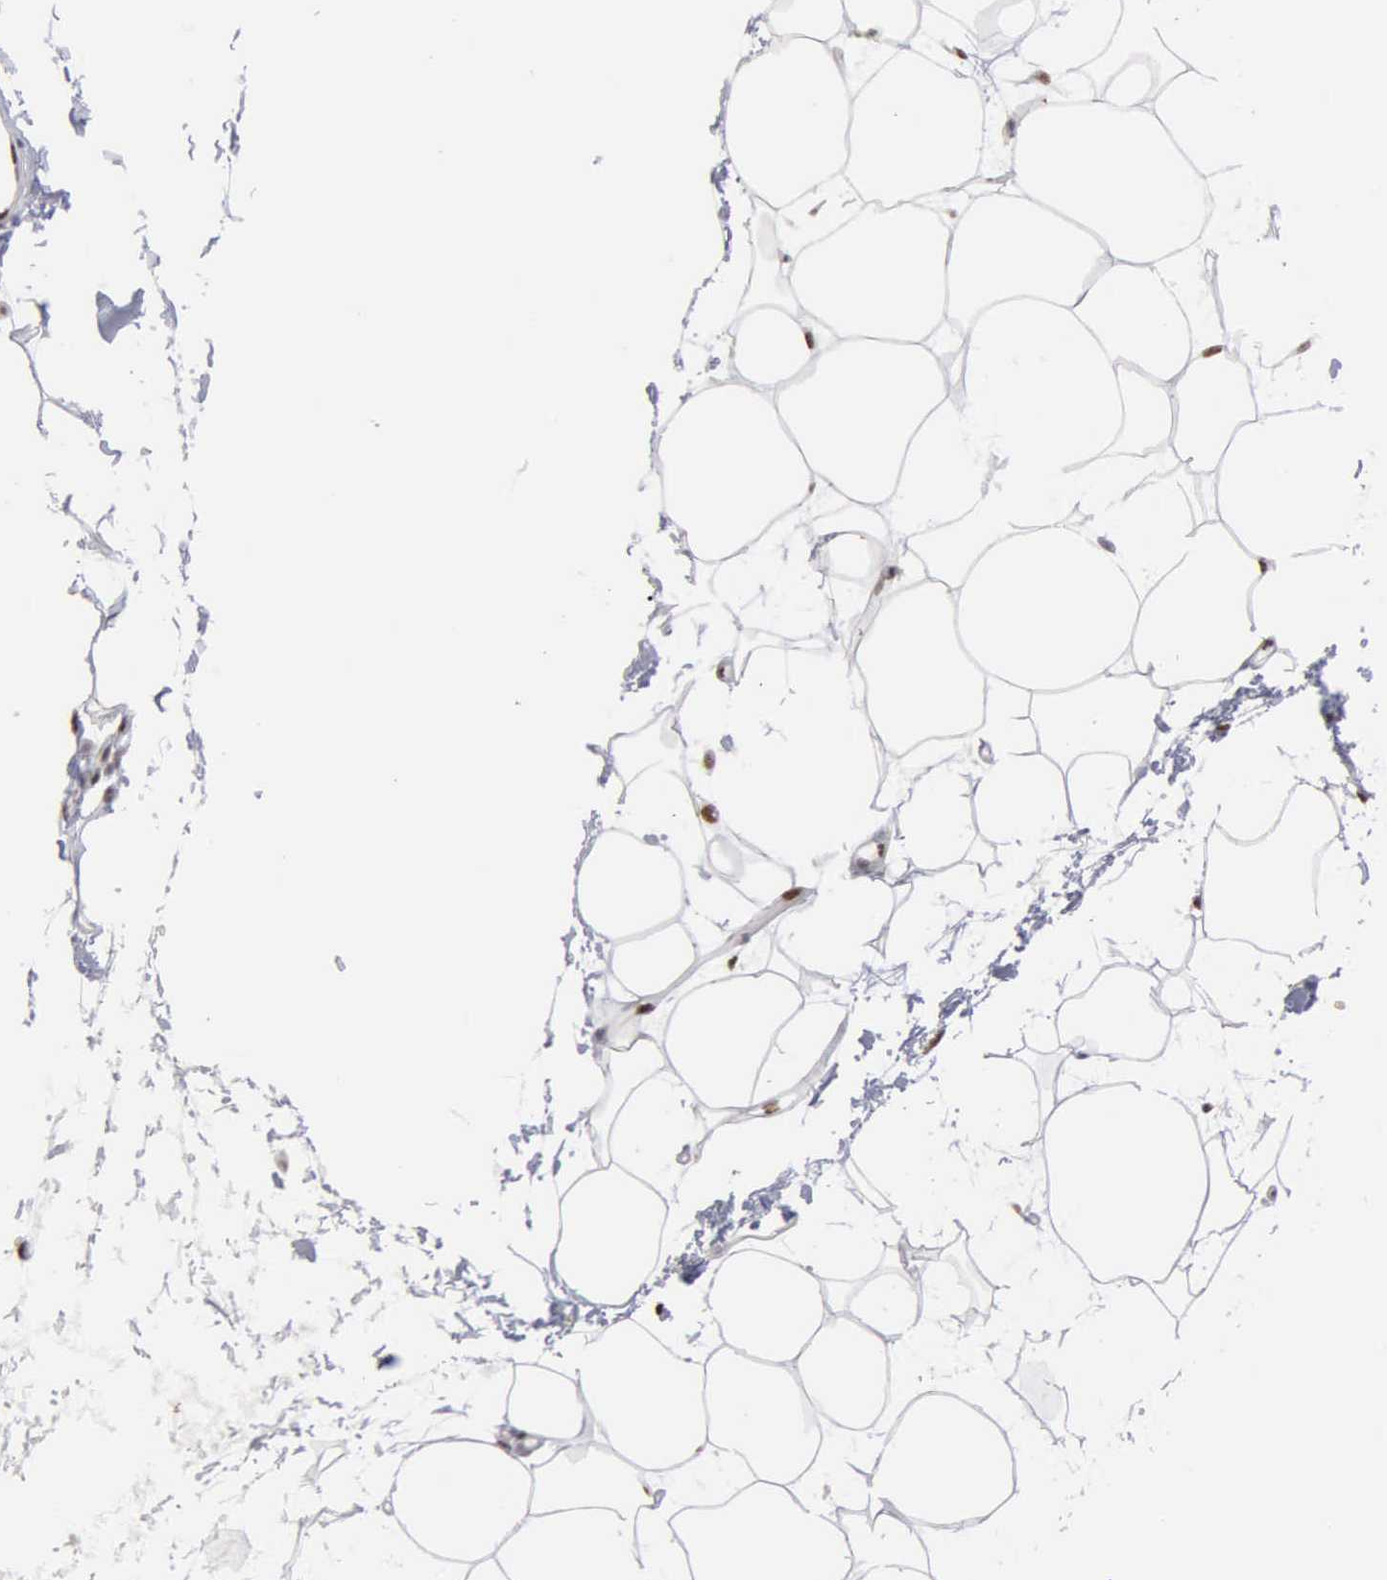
{"staining": {"intensity": "moderate", "quantity": ">75%", "location": "nuclear"}, "tissue": "adipose tissue", "cell_type": "Adipocytes", "image_type": "normal", "snomed": [{"axis": "morphology", "description": "Normal tissue, NOS"}, {"axis": "topography", "description": "Breast"}], "caption": "Immunohistochemistry of unremarkable adipose tissue shows medium levels of moderate nuclear staining in approximately >75% of adipocytes. (Brightfield microscopy of DAB IHC at high magnification).", "gene": "KIAA0586", "patient": {"sex": "female", "age": 45}}